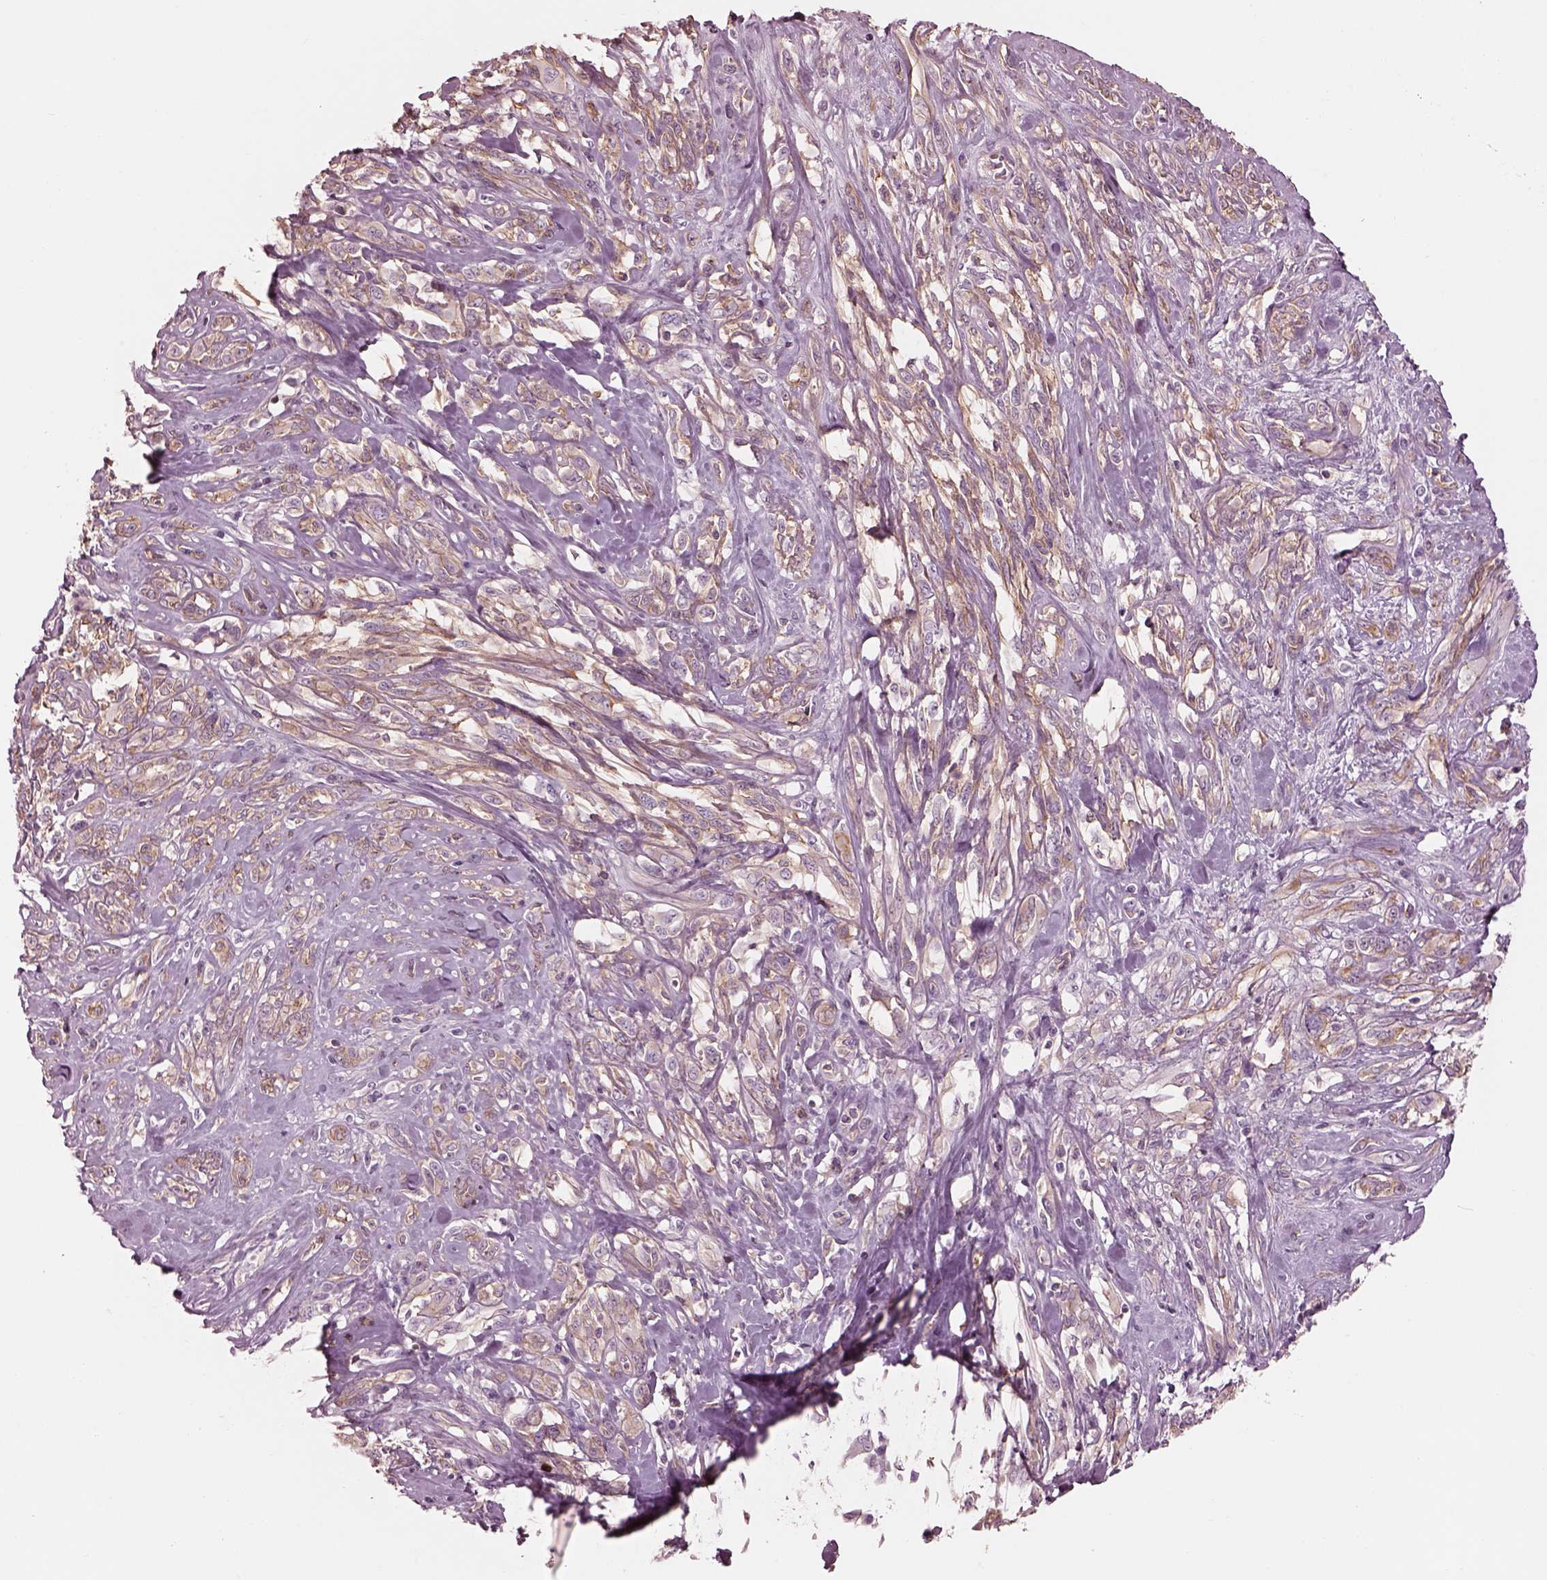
{"staining": {"intensity": "weak", "quantity": ">75%", "location": "cytoplasmic/membranous"}, "tissue": "melanoma", "cell_type": "Tumor cells", "image_type": "cancer", "snomed": [{"axis": "morphology", "description": "Malignant melanoma, NOS"}, {"axis": "topography", "description": "Skin"}], "caption": "This is an image of immunohistochemistry staining of melanoma, which shows weak positivity in the cytoplasmic/membranous of tumor cells.", "gene": "ELAPOR1", "patient": {"sex": "female", "age": 91}}